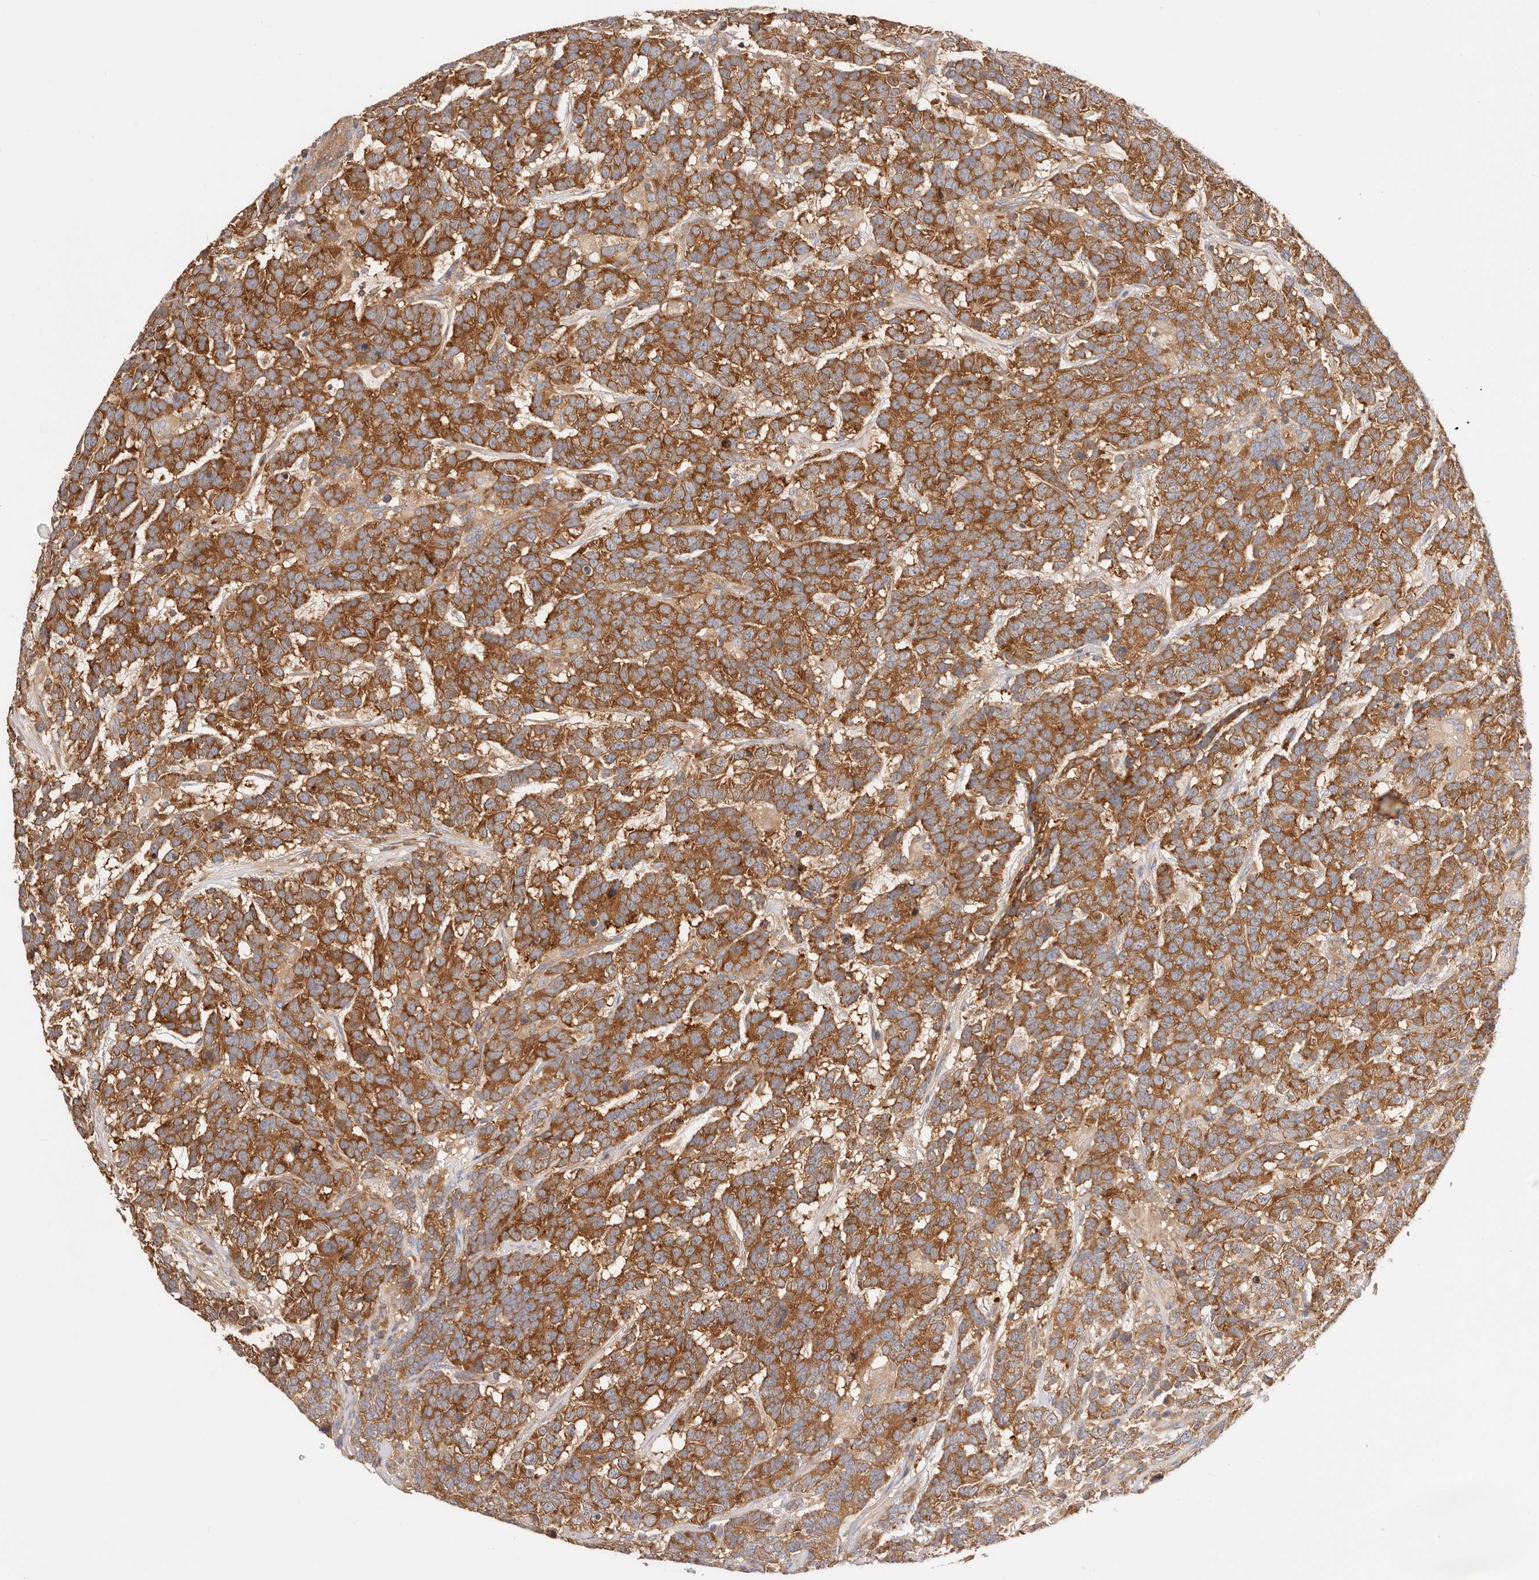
{"staining": {"intensity": "strong", "quantity": ">75%", "location": "cytoplasmic/membranous"}, "tissue": "testis cancer", "cell_type": "Tumor cells", "image_type": "cancer", "snomed": [{"axis": "morphology", "description": "Carcinoma, Embryonal, NOS"}, {"axis": "topography", "description": "Testis"}], "caption": "This is an image of IHC staining of testis cancer (embryonal carcinoma), which shows strong positivity in the cytoplasmic/membranous of tumor cells.", "gene": "KCMF1", "patient": {"sex": "male", "age": 26}}